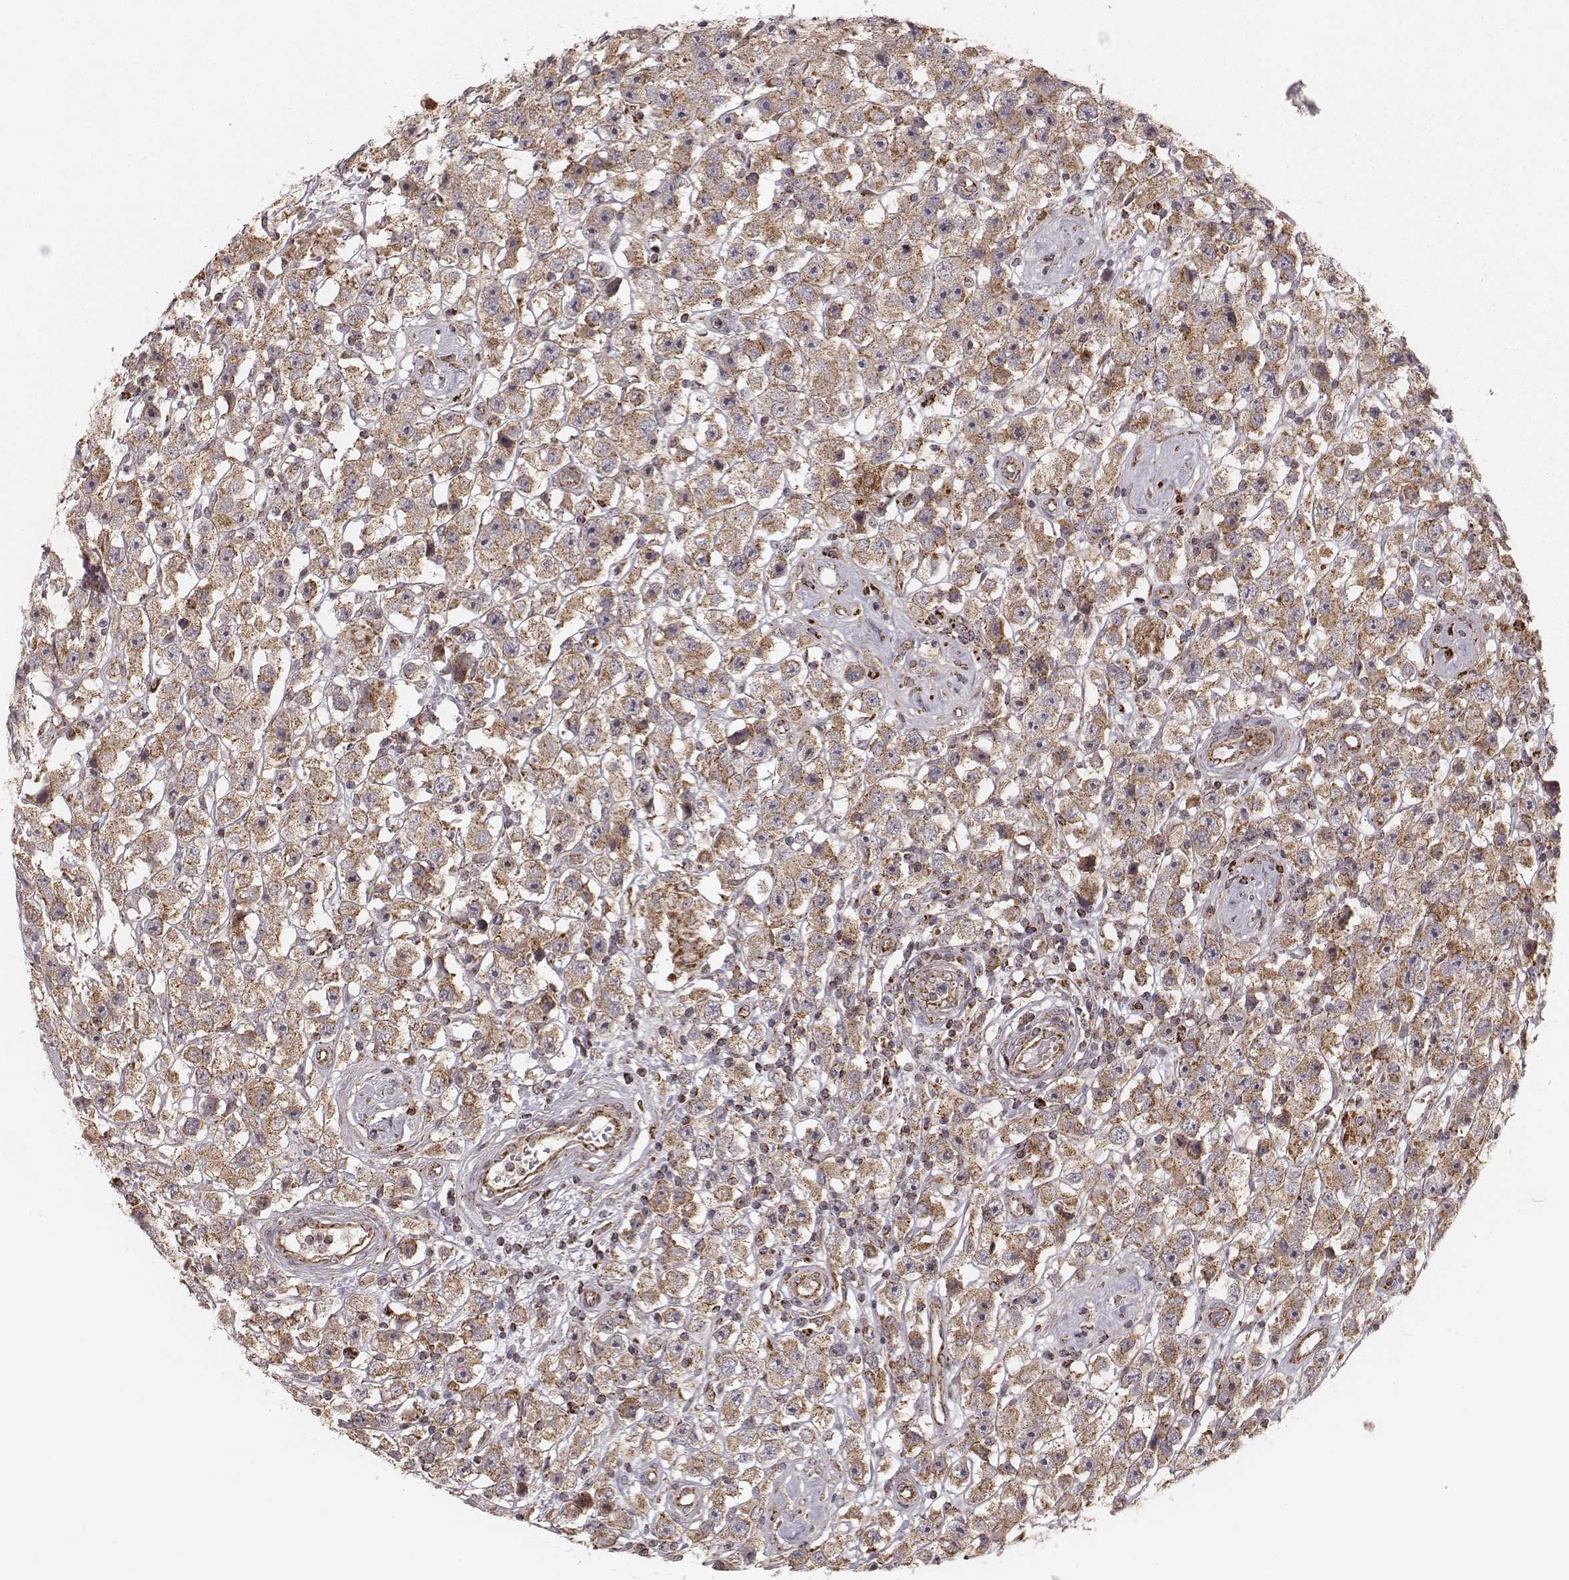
{"staining": {"intensity": "moderate", "quantity": ">75%", "location": "cytoplasmic/membranous"}, "tissue": "testis cancer", "cell_type": "Tumor cells", "image_type": "cancer", "snomed": [{"axis": "morphology", "description": "Seminoma, NOS"}, {"axis": "topography", "description": "Testis"}], "caption": "Moderate cytoplasmic/membranous positivity for a protein is appreciated in approximately >75% of tumor cells of testis cancer using immunohistochemistry.", "gene": "NDUFA7", "patient": {"sex": "male", "age": 45}}